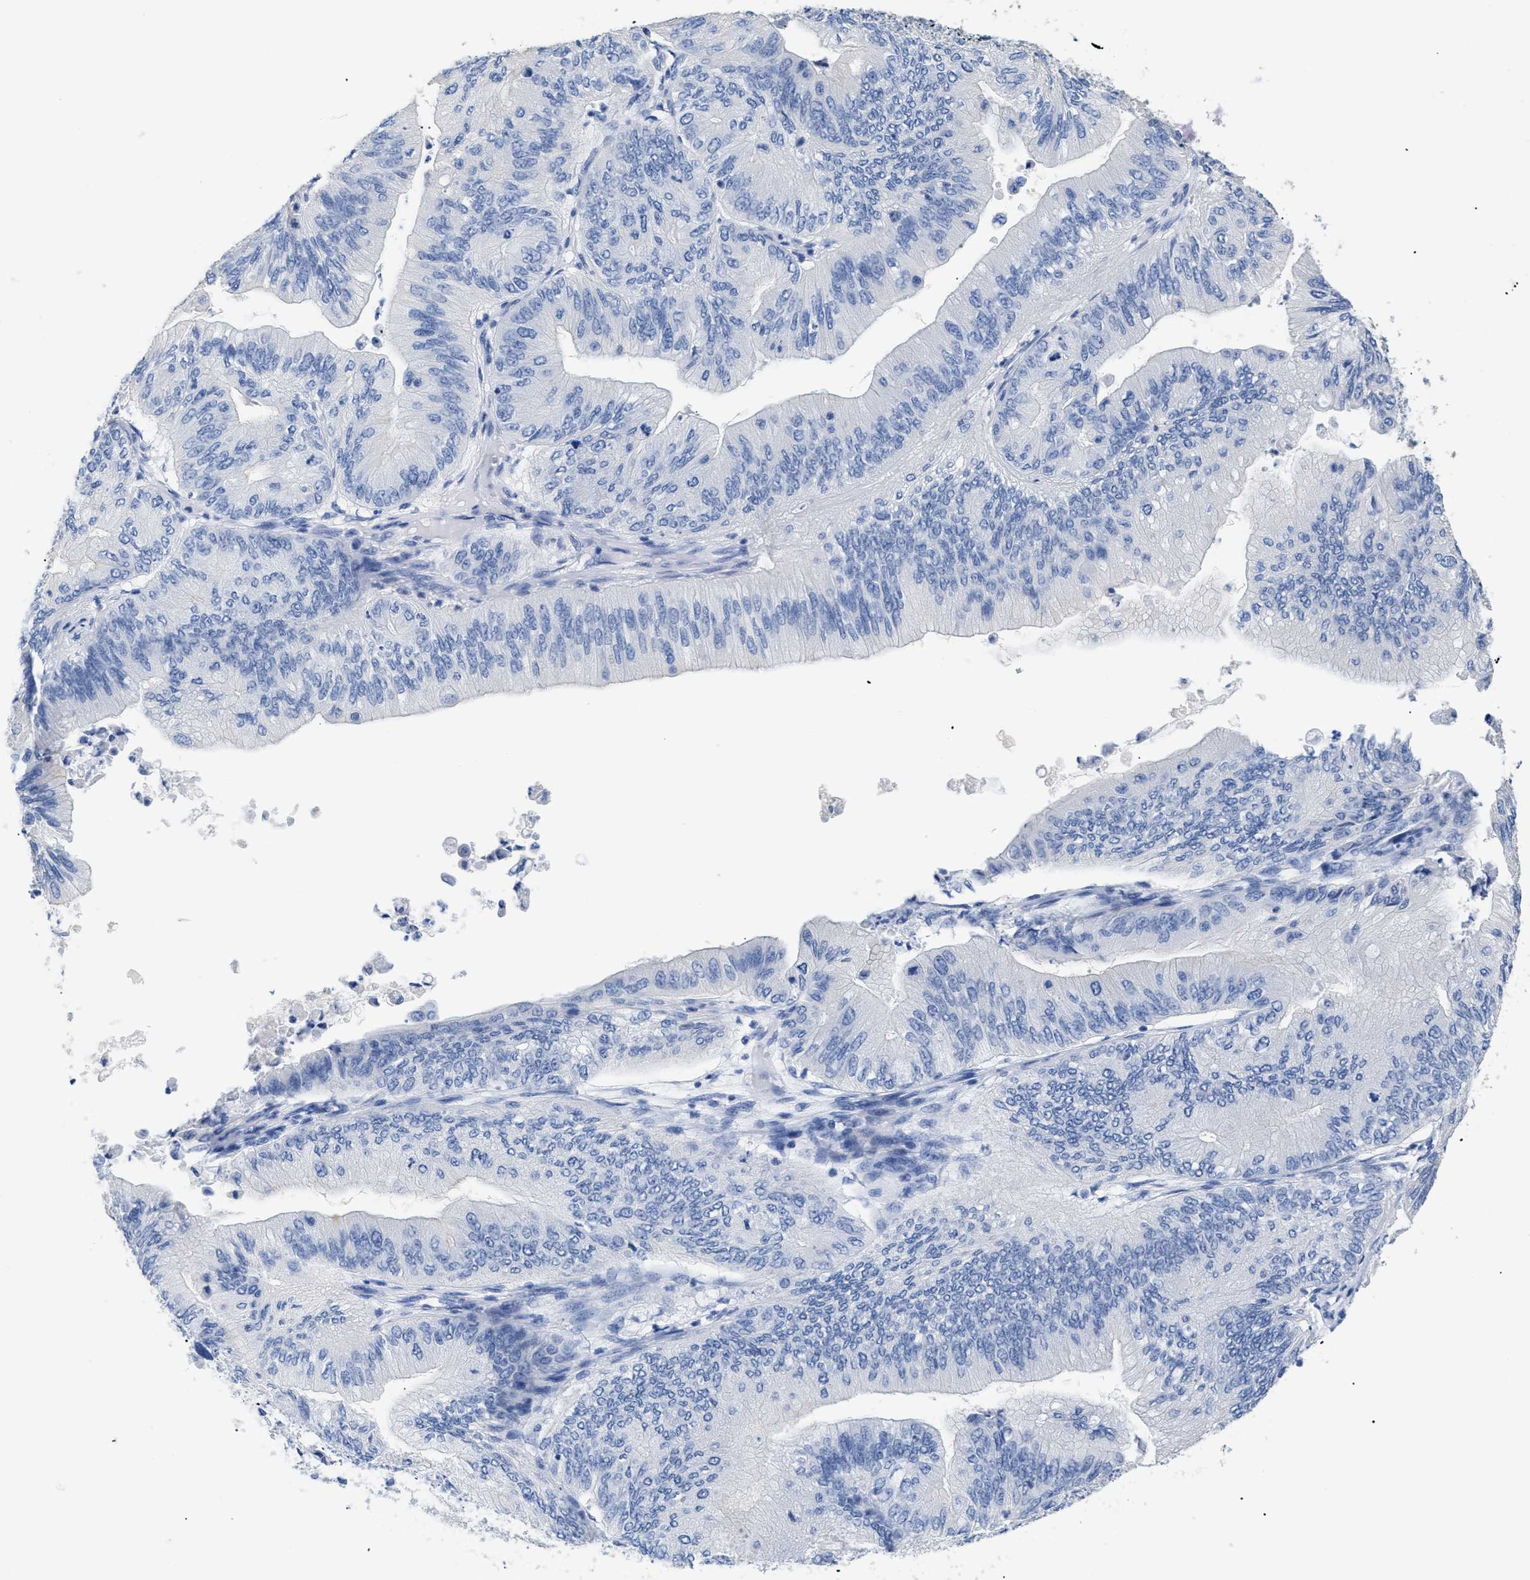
{"staining": {"intensity": "negative", "quantity": "none", "location": "none"}, "tissue": "ovarian cancer", "cell_type": "Tumor cells", "image_type": "cancer", "snomed": [{"axis": "morphology", "description": "Cystadenocarcinoma, mucinous, NOS"}, {"axis": "topography", "description": "Ovary"}], "caption": "The micrograph reveals no staining of tumor cells in mucinous cystadenocarcinoma (ovarian).", "gene": "DLC1", "patient": {"sex": "female", "age": 61}}